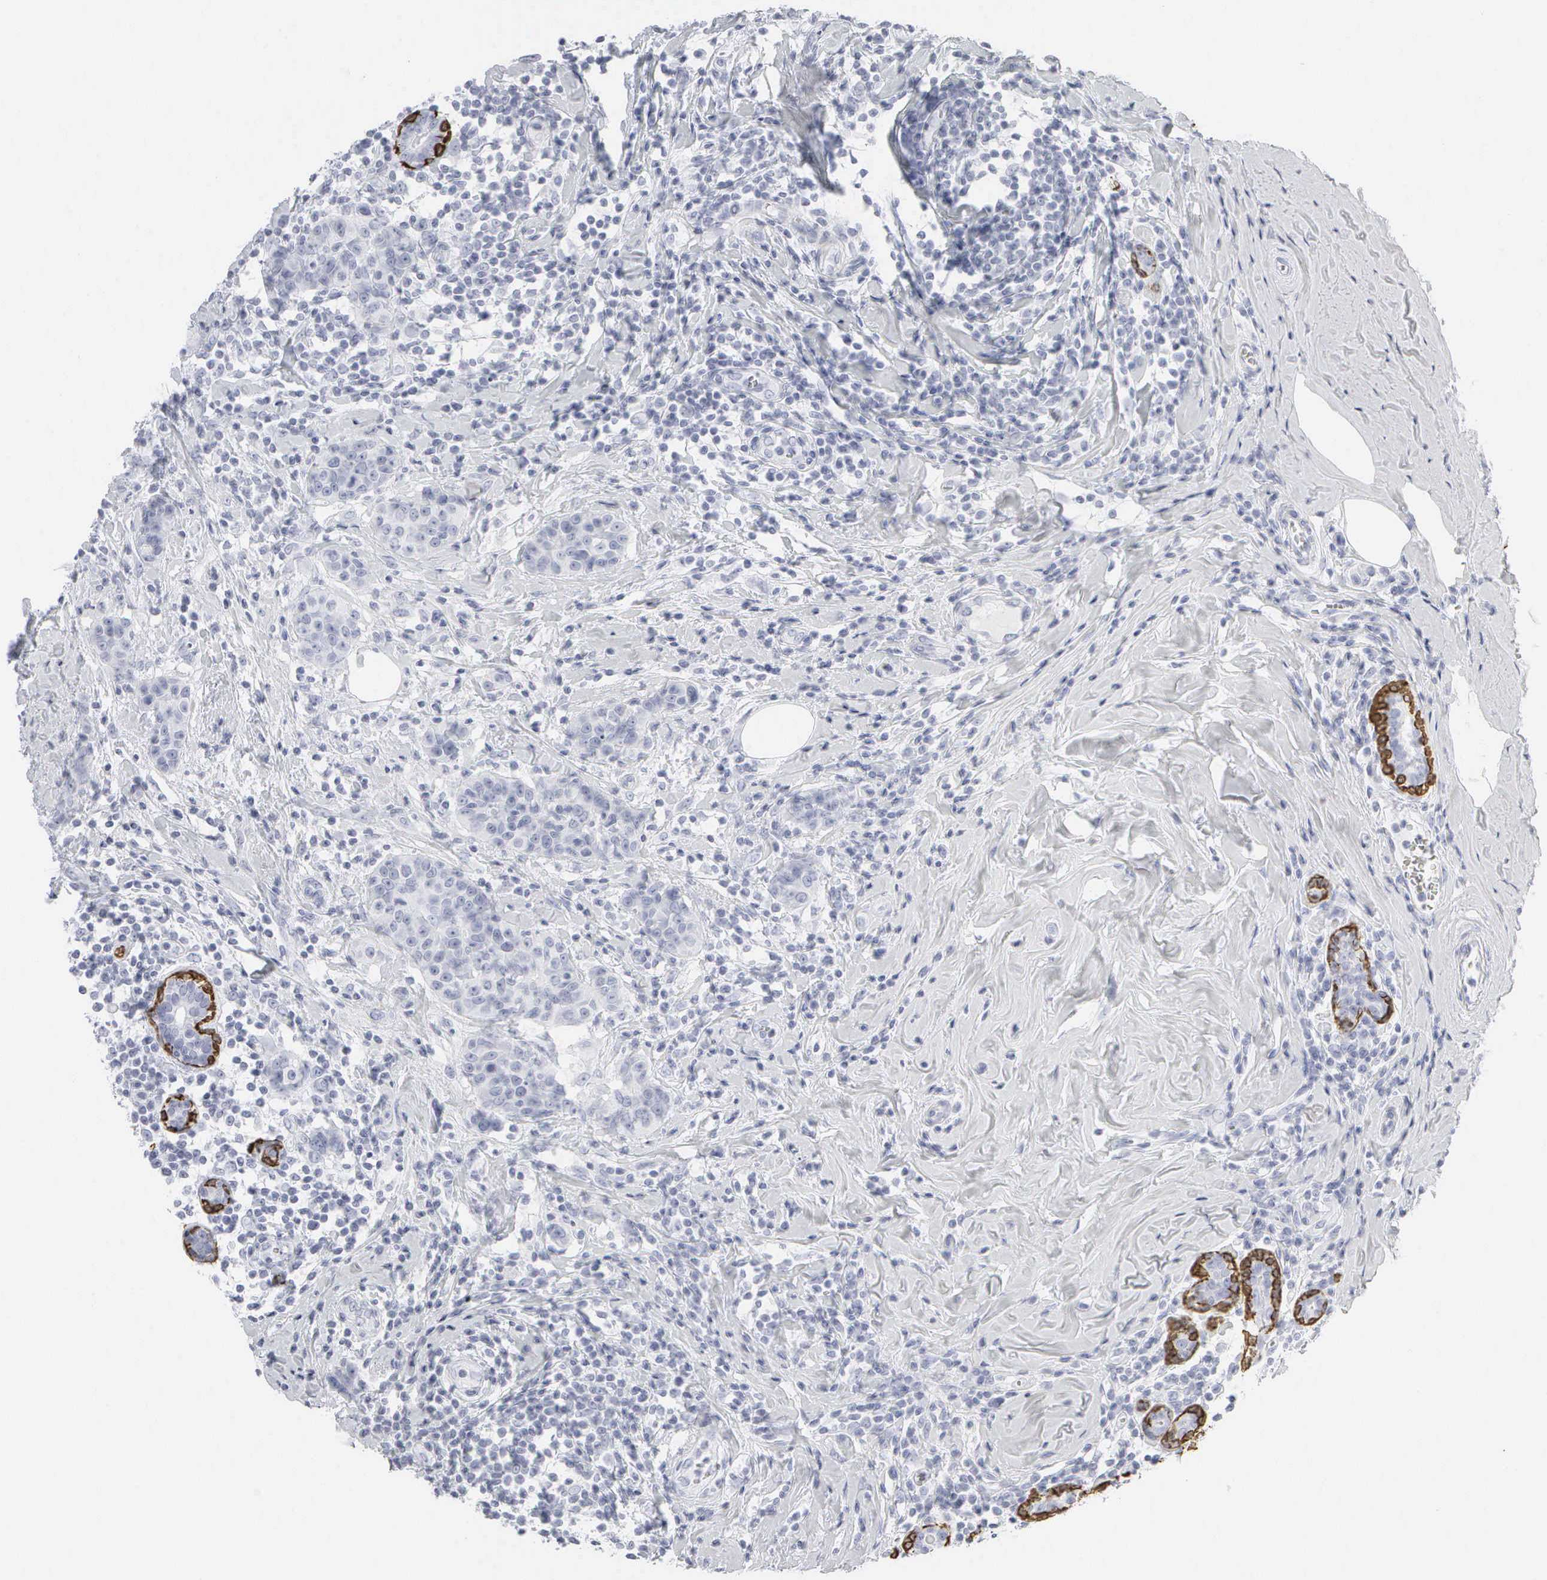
{"staining": {"intensity": "negative", "quantity": "none", "location": "none"}, "tissue": "breast cancer", "cell_type": "Tumor cells", "image_type": "cancer", "snomed": [{"axis": "morphology", "description": "Duct carcinoma"}, {"axis": "topography", "description": "Breast"}], "caption": "Tumor cells are negative for brown protein staining in breast cancer (infiltrating ductal carcinoma).", "gene": "KRT14", "patient": {"sex": "female", "age": 55}}